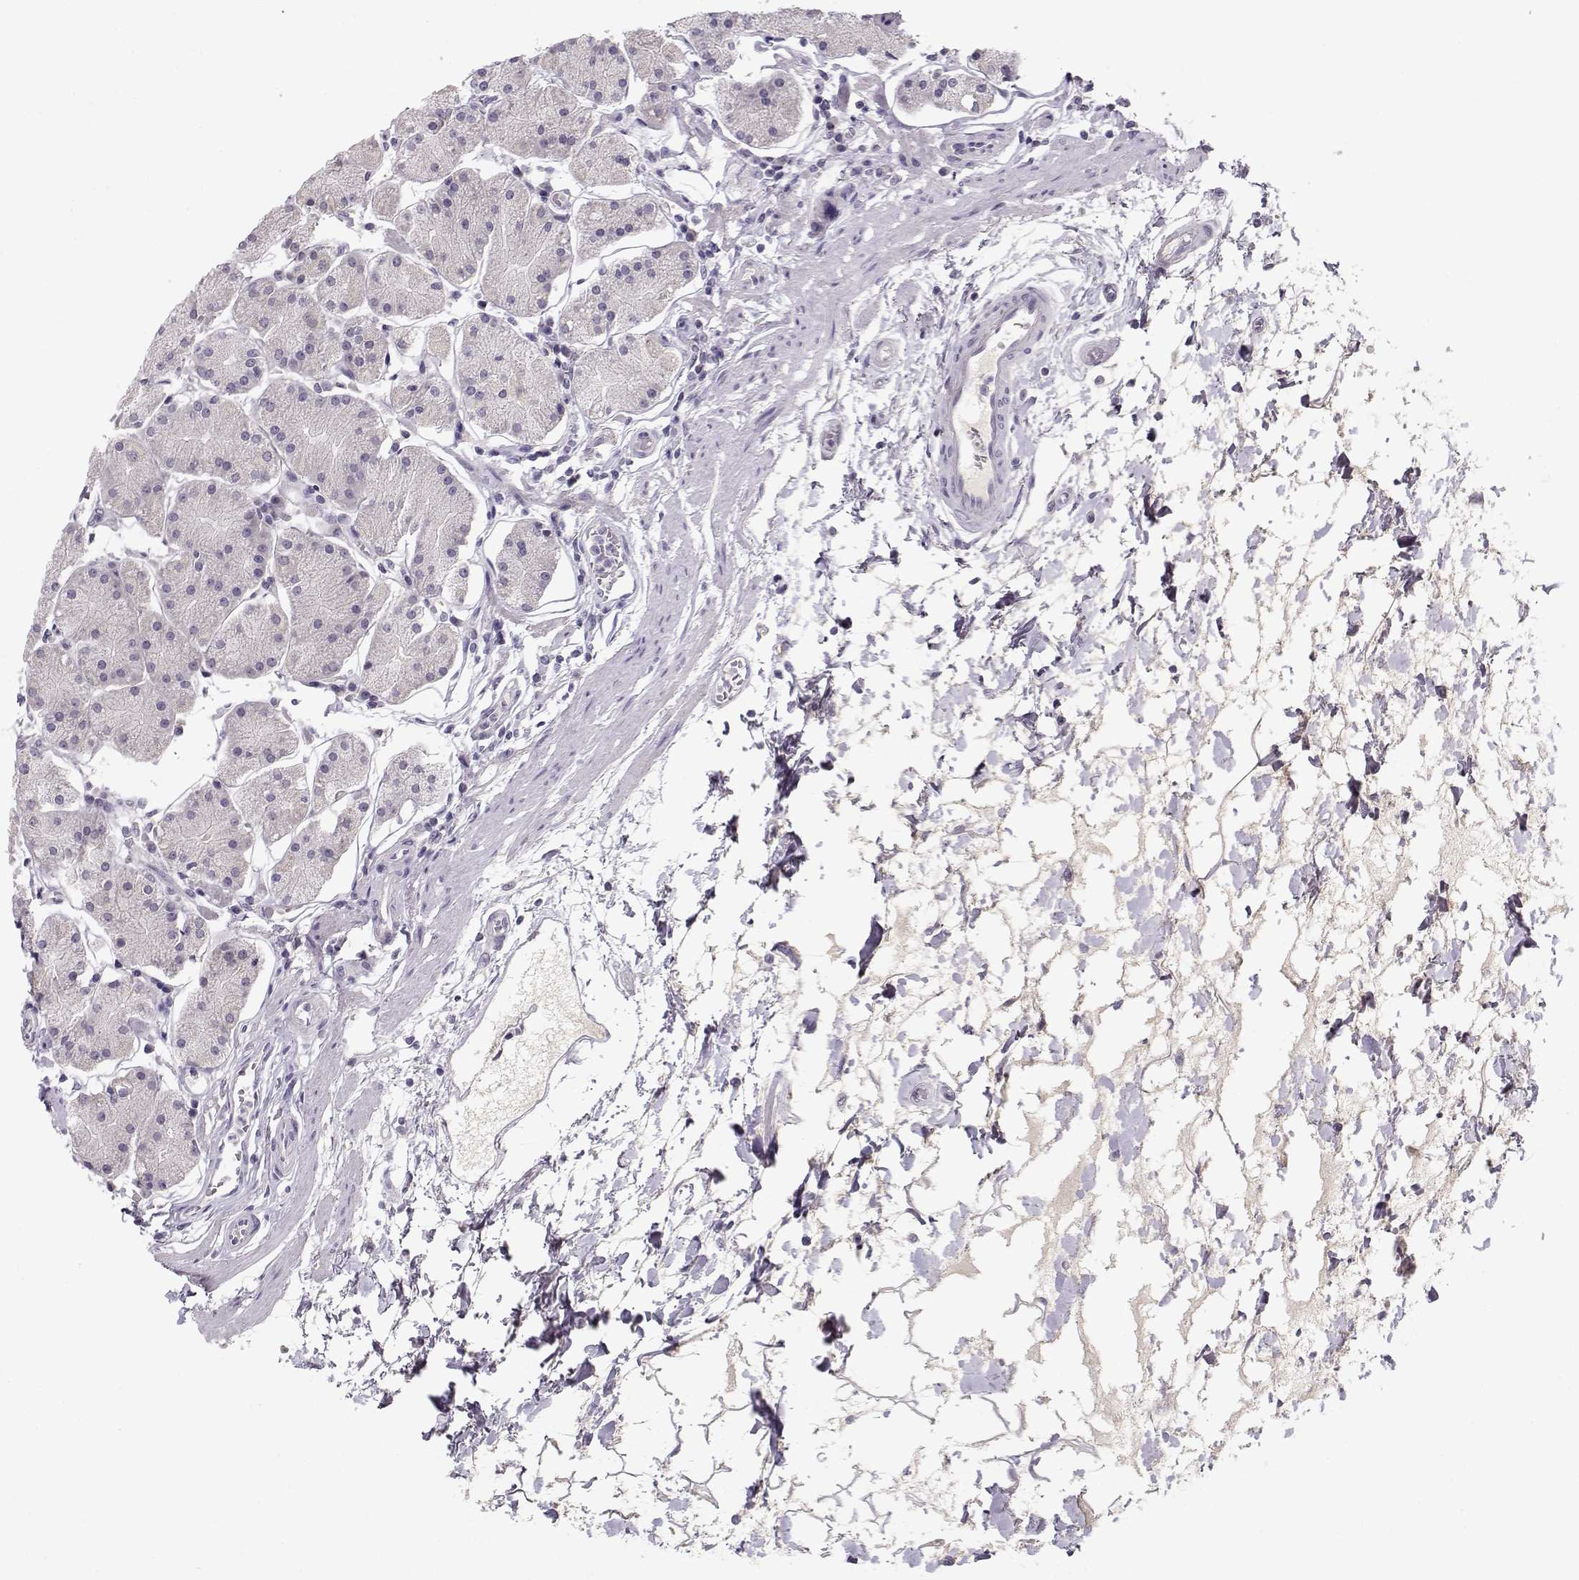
{"staining": {"intensity": "negative", "quantity": "none", "location": "none"}, "tissue": "stomach", "cell_type": "Glandular cells", "image_type": "normal", "snomed": [{"axis": "morphology", "description": "Normal tissue, NOS"}, {"axis": "topography", "description": "Stomach"}], "caption": "Glandular cells are negative for brown protein staining in unremarkable stomach. (DAB immunohistochemistry (IHC) visualized using brightfield microscopy, high magnification).", "gene": "C16orf86", "patient": {"sex": "male", "age": 54}}